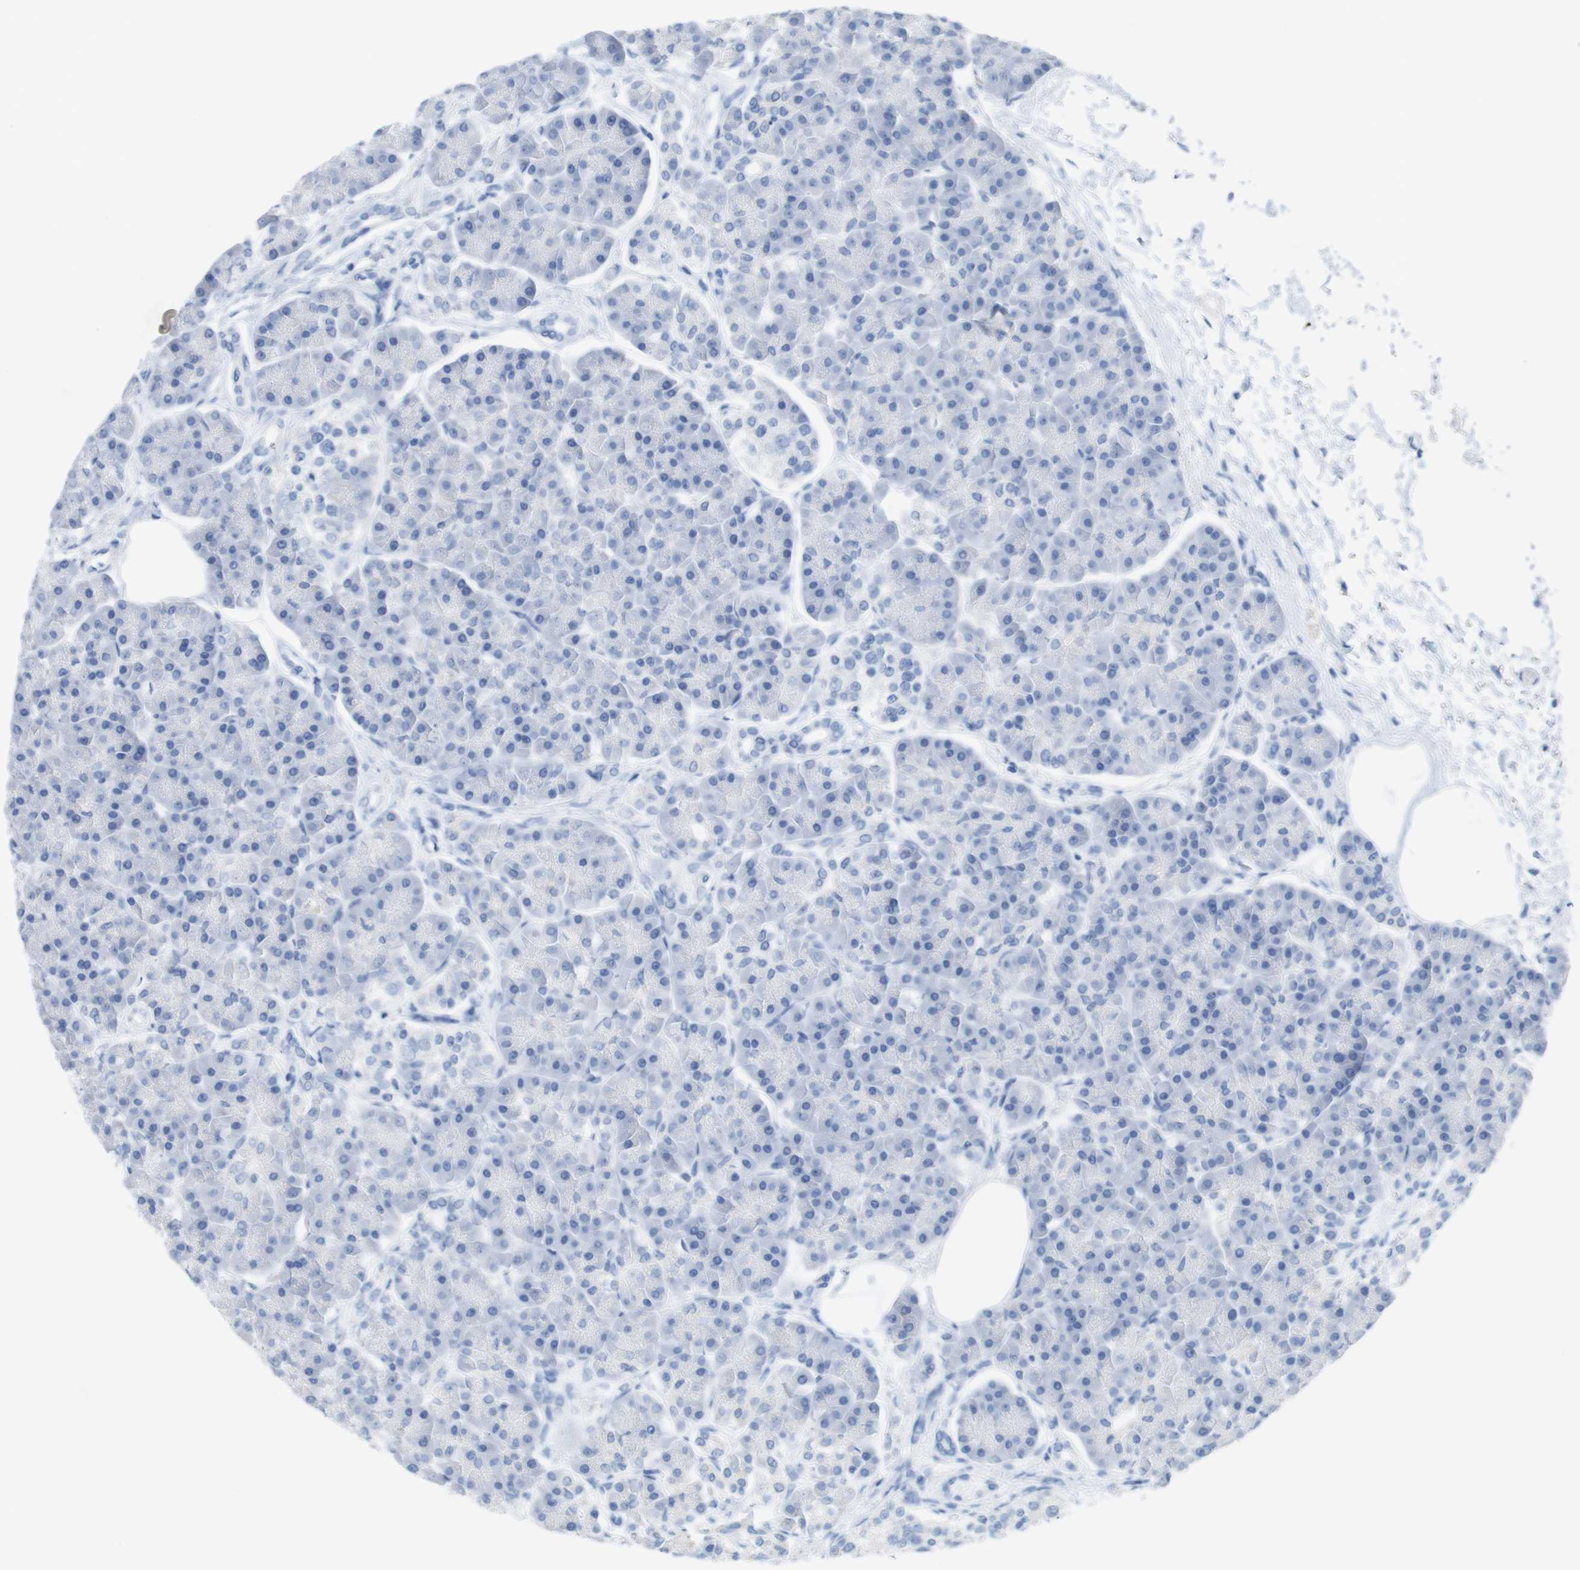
{"staining": {"intensity": "negative", "quantity": "none", "location": "none"}, "tissue": "pancreas", "cell_type": "Exocrine glandular cells", "image_type": "normal", "snomed": [{"axis": "morphology", "description": "Normal tissue, NOS"}, {"axis": "topography", "description": "Pancreas"}], "caption": "The immunohistochemistry histopathology image has no significant positivity in exocrine glandular cells of pancreas. The staining was performed using DAB to visualize the protein expression in brown, while the nuclei were stained in blue with hematoxylin (Magnification: 20x).", "gene": "LAG3", "patient": {"sex": "female", "age": 70}}